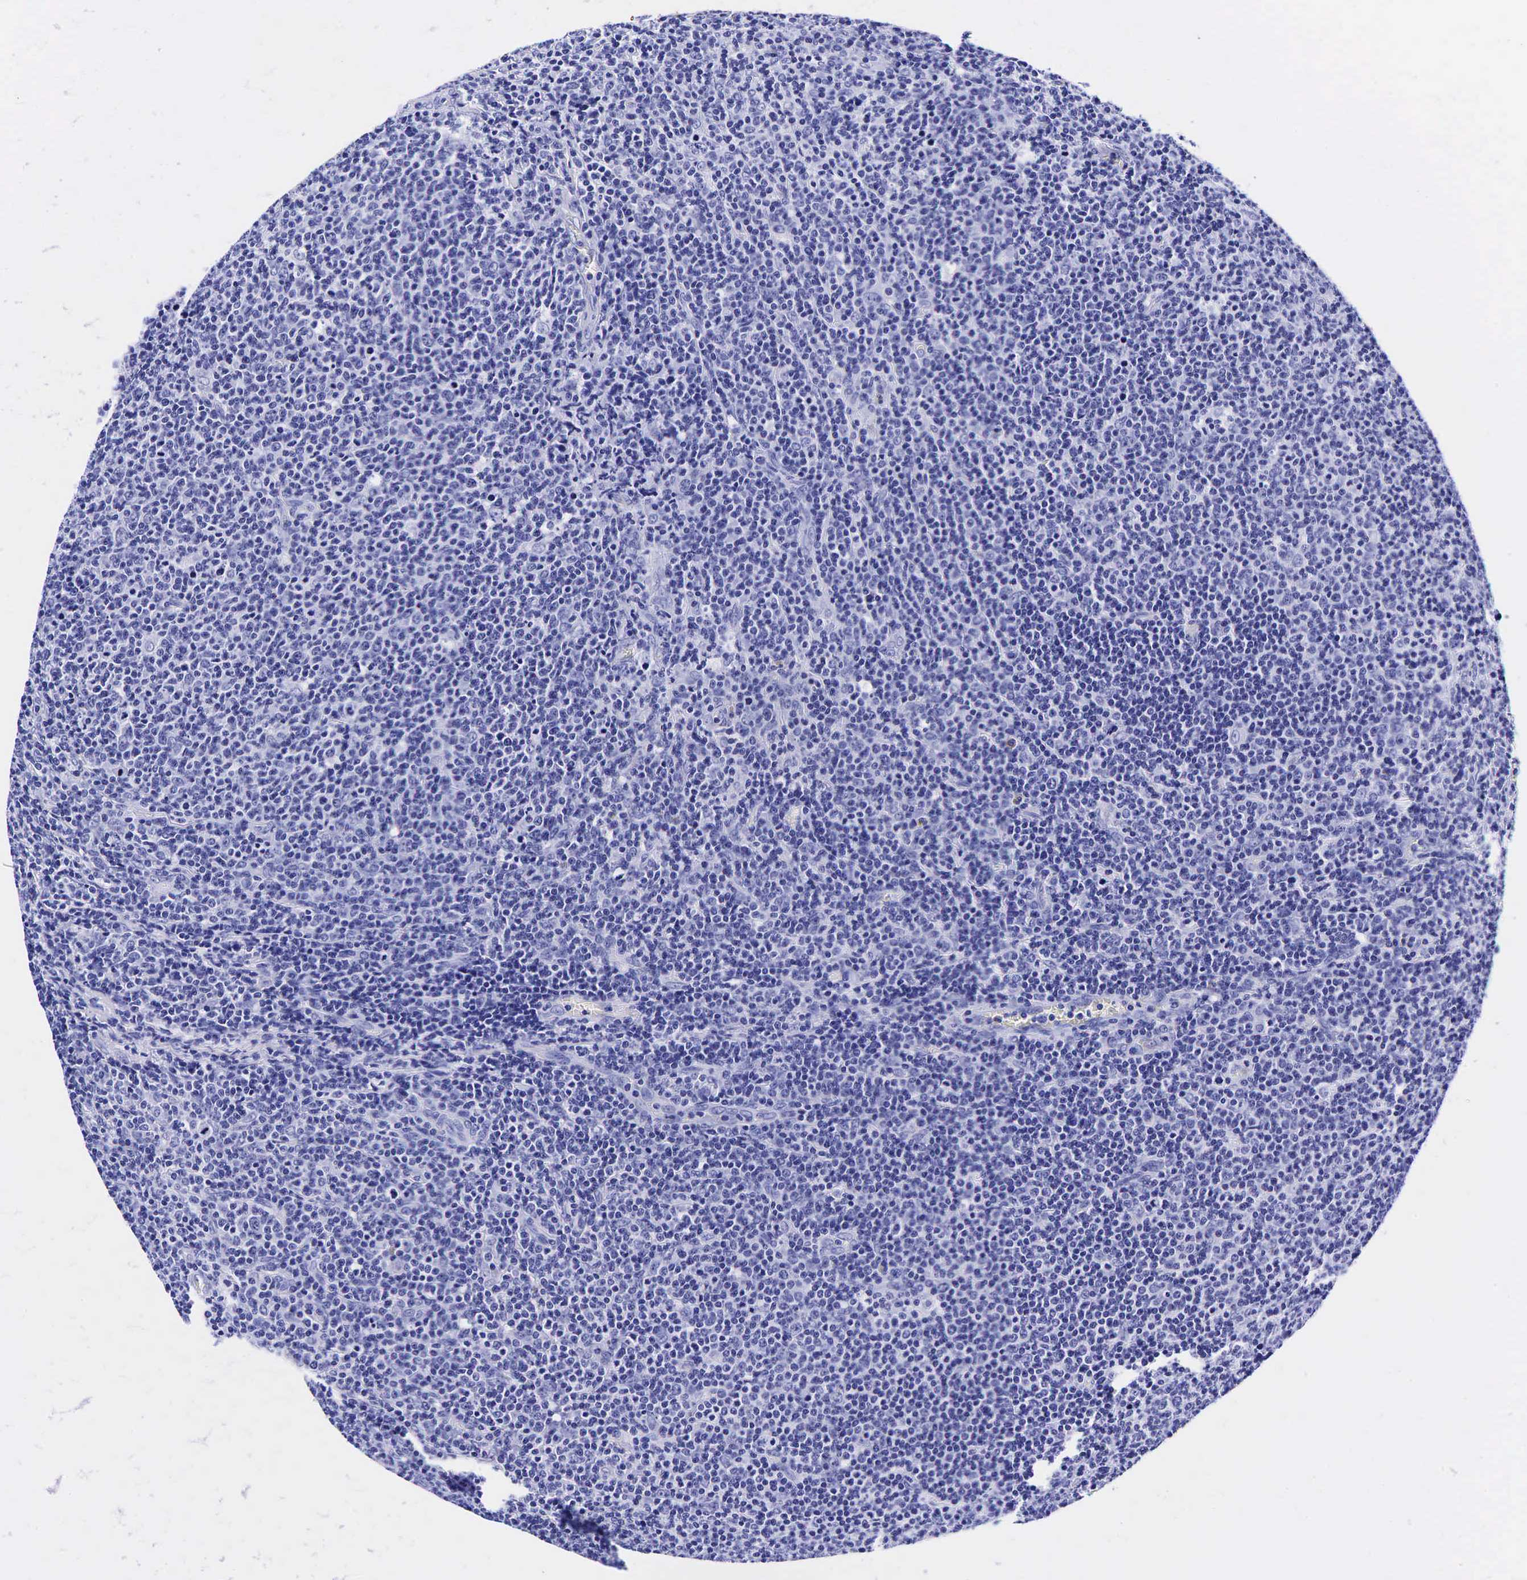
{"staining": {"intensity": "negative", "quantity": "none", "location": "none"}, "tissue": "lymphoma", "cell_type": "Tumor cells", "image_type": "cancer", "snomed": [{"axis": "morphology", "description": "Malignant lymphoma, non-Hodgkin's type, Low grade"}, {"axis": "topography", "description": "Lymph node"}], "caption": "DAB immunohistochemical staining of human malignant lymphoma, non-Hodgkin's type (low-grade) reveals no significant positivity in tumor cells. The staining is performed using DAB brown chromogen with nuclei counter-stained in using hematoxylin.", "gene": "GAST", "patient": {"sex": "male", "age": 74}}